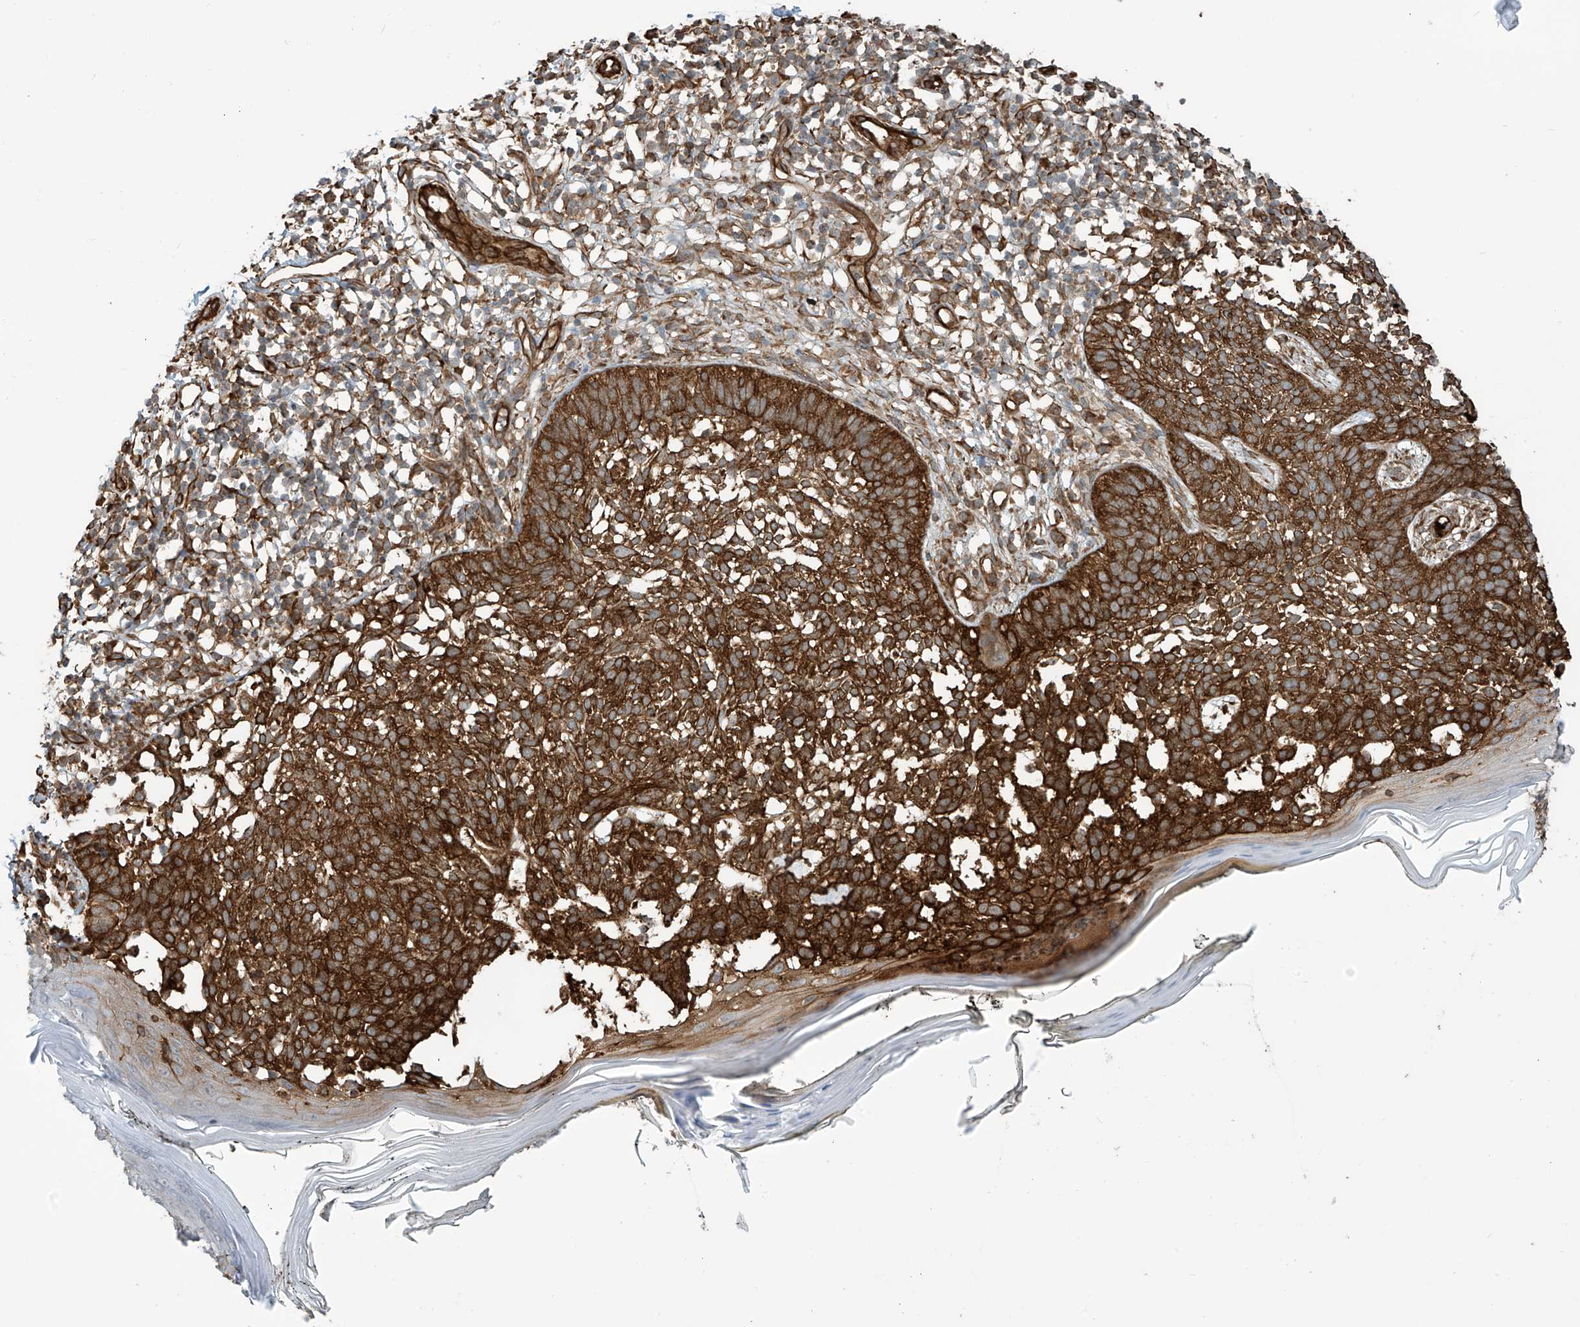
{"staining": {"intensity": "strong", "quantity": ">75%", "location": "cytoplasmic/membranous"}, "tissue": "skin cancer", "cell_type": "Tumor cells", "image_type": "cancer", "snomed": [{"axis": "morphology", "description": "Basal cell carcinoma"}, {"axis": "topography", "description": "Skin"}], "caption": "This histopathology image reveals immunohistochemistry staining of basal cell carcinoma (skin), with high strong cytoplasmic/membranous expression in approximately >75% of tumor cells.", "gene": "SLC9A2", "patient": {"sex": "female", "age": 64}}